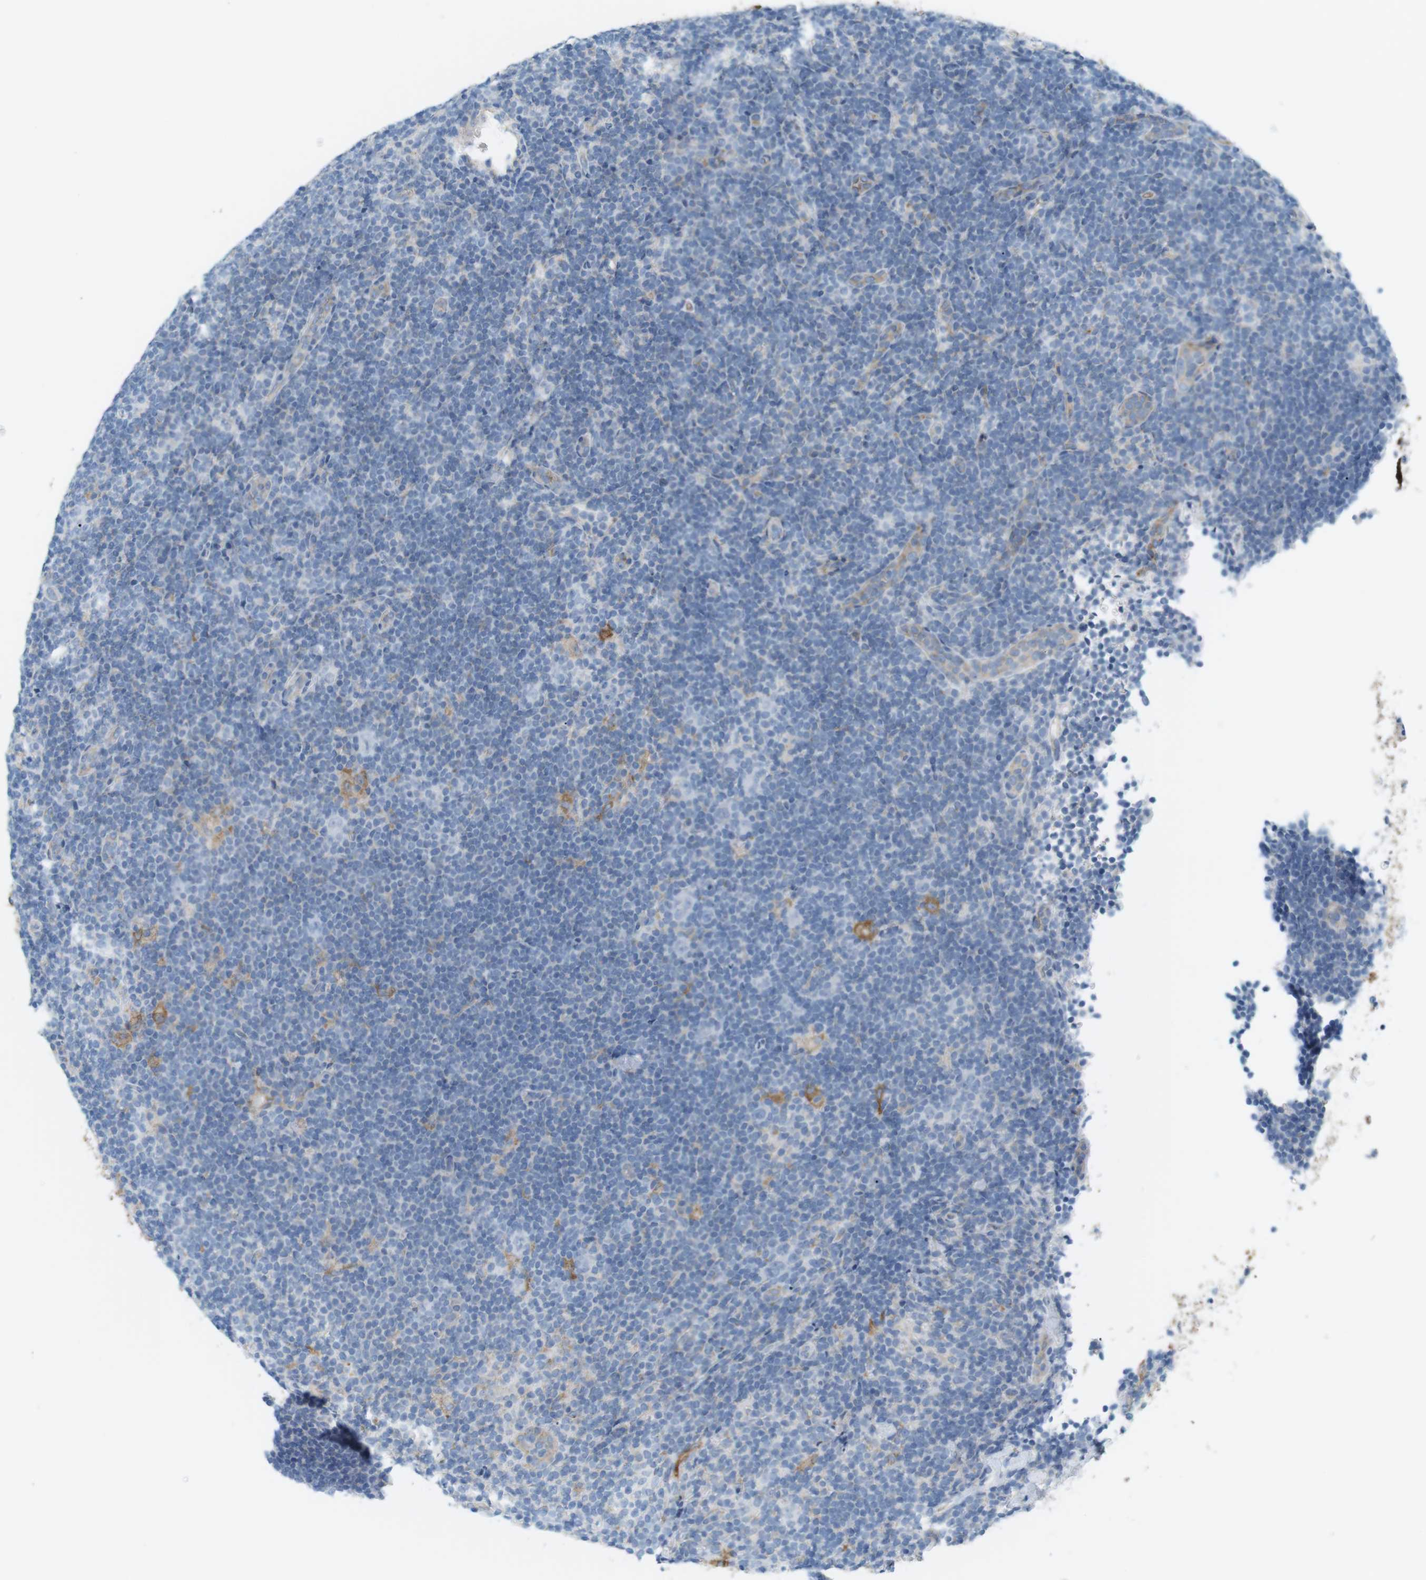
{"staining": {"intensity": "moderate", "quantity": "<25%", "location": "cytoplasmic/membranous"}, "tissue": "lymphoma", "cell_type": "Tumor cells", "image_type": "cancer", "snomed": [{"axis": "morphology", "description": "Hodgkin's disease, NOS"}, {"axis": "topography", "description": "Lymph node"}], "caption": "Tumor cells show moderate cytoplasmic/membranous positivity in approximately <25% of cells in lymphoma.", "gene": "VAMP1", "patient": {"sex": "female", "age": 57}}